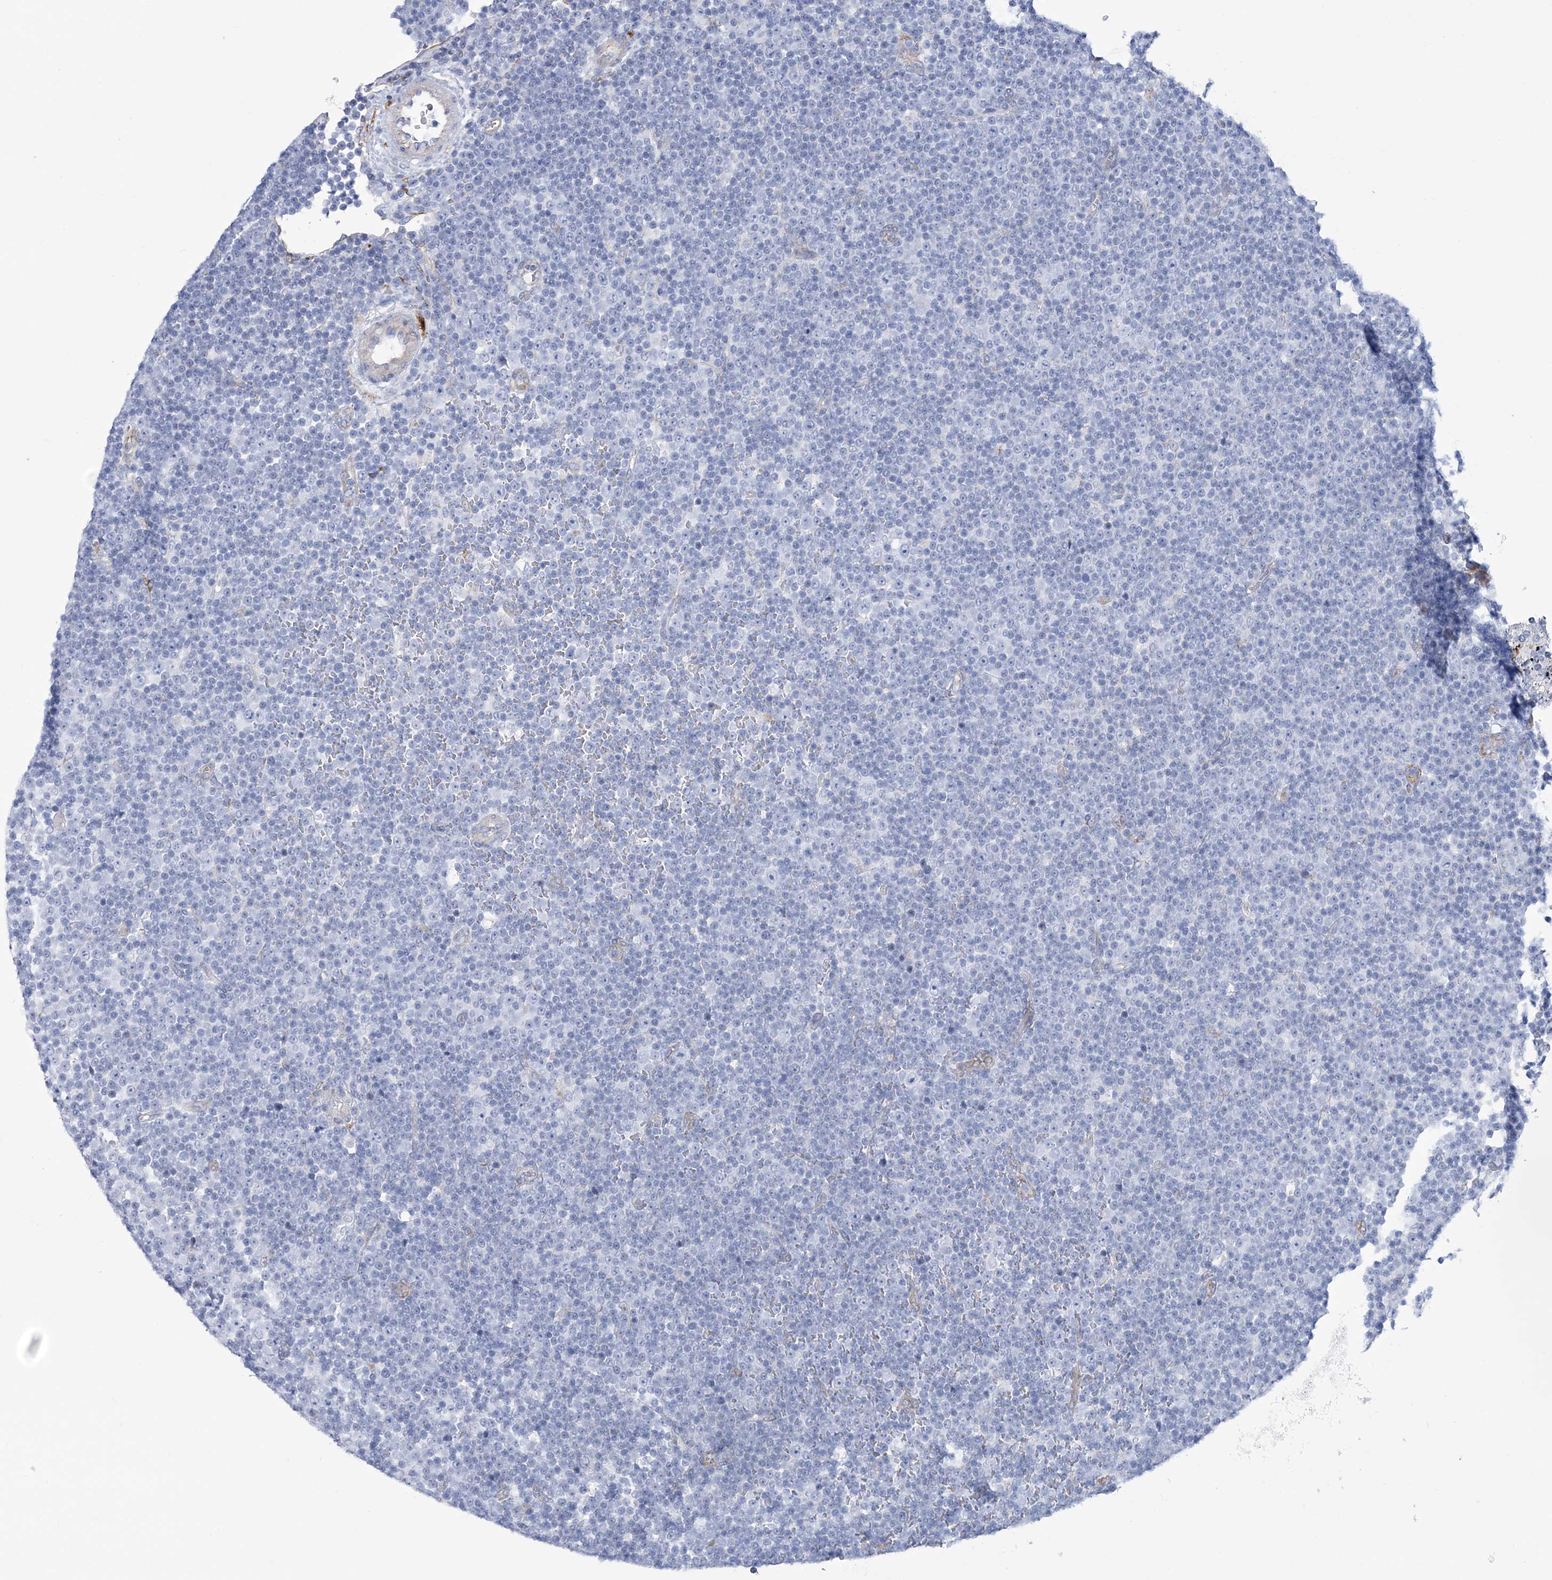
{"staining": {"intensity": "negative", "quantity": "none", "location": "none"}, "tissue": "lymphoma", "cell_type": "Tumor cells", "image_type": "cancer", "snomed": [{"axis": "morphology", "description": "Malignant lymphoma, non-Hodgkin's type, Low grade"}, {"axis": "topography", "description": "Lymph node"}], "caption": "This is an immunohistochemistry (IHC) histopathology image of lymphoma. There is no positivity in tumor cells.", "gene": "RAB11FIP5", "patient": {"sex": "female", "age": 67}}